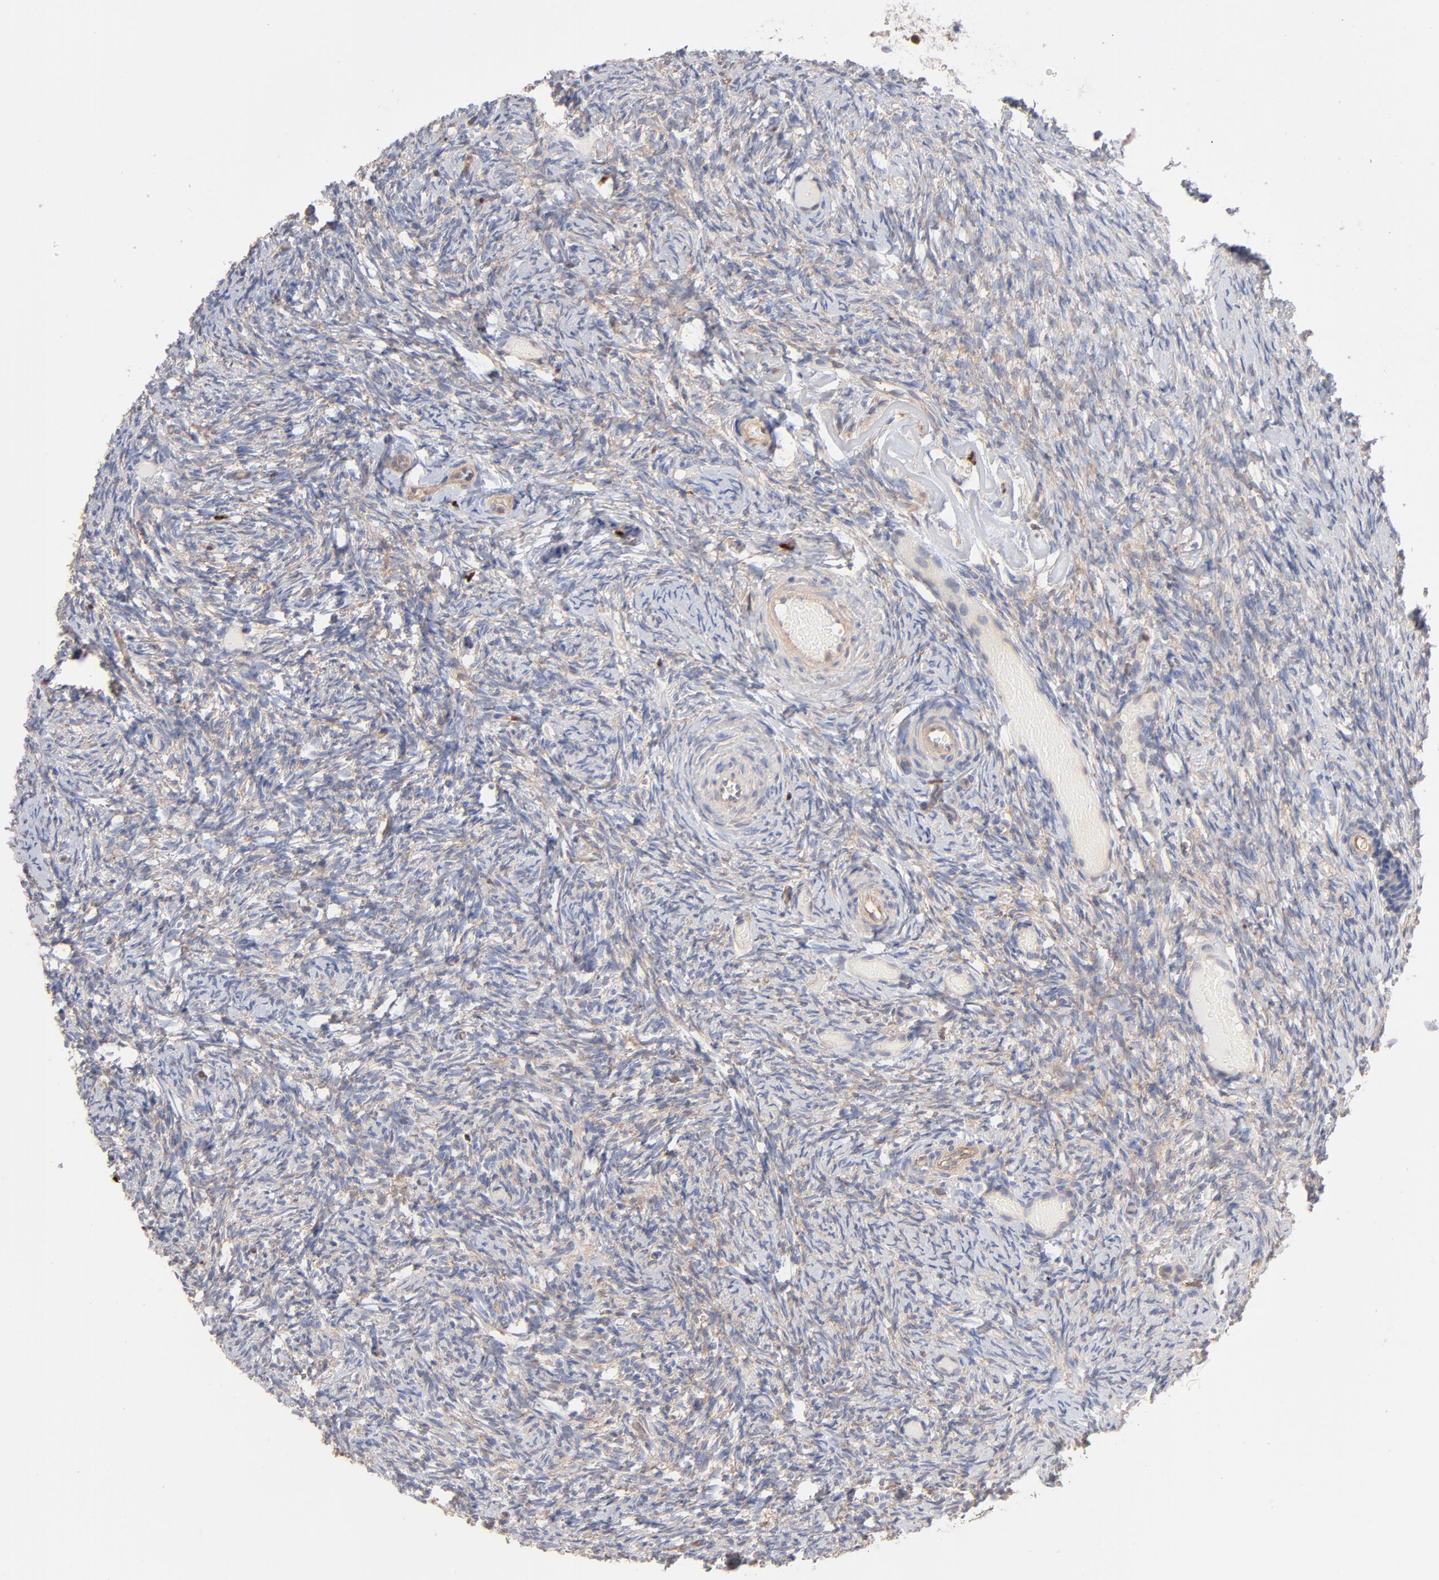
{"staining": {"intensity": "negative", "quantity": "none", "location": "none"}, "tissue": "ovary", "cell_type": "Ovarian stroma cells", "image_type": "normal", "snomed": [{"axis": "morphology", "description": "Normal tissue, NOS"}, {"axis": "topography", "description": "Ovary"}], "caption": "Human ovary stained for a protein using IHC shows no expression in ovarian stroma cells.", "gene": "ARHGEF6", "patient": {"sex": "female", "age": 60}}